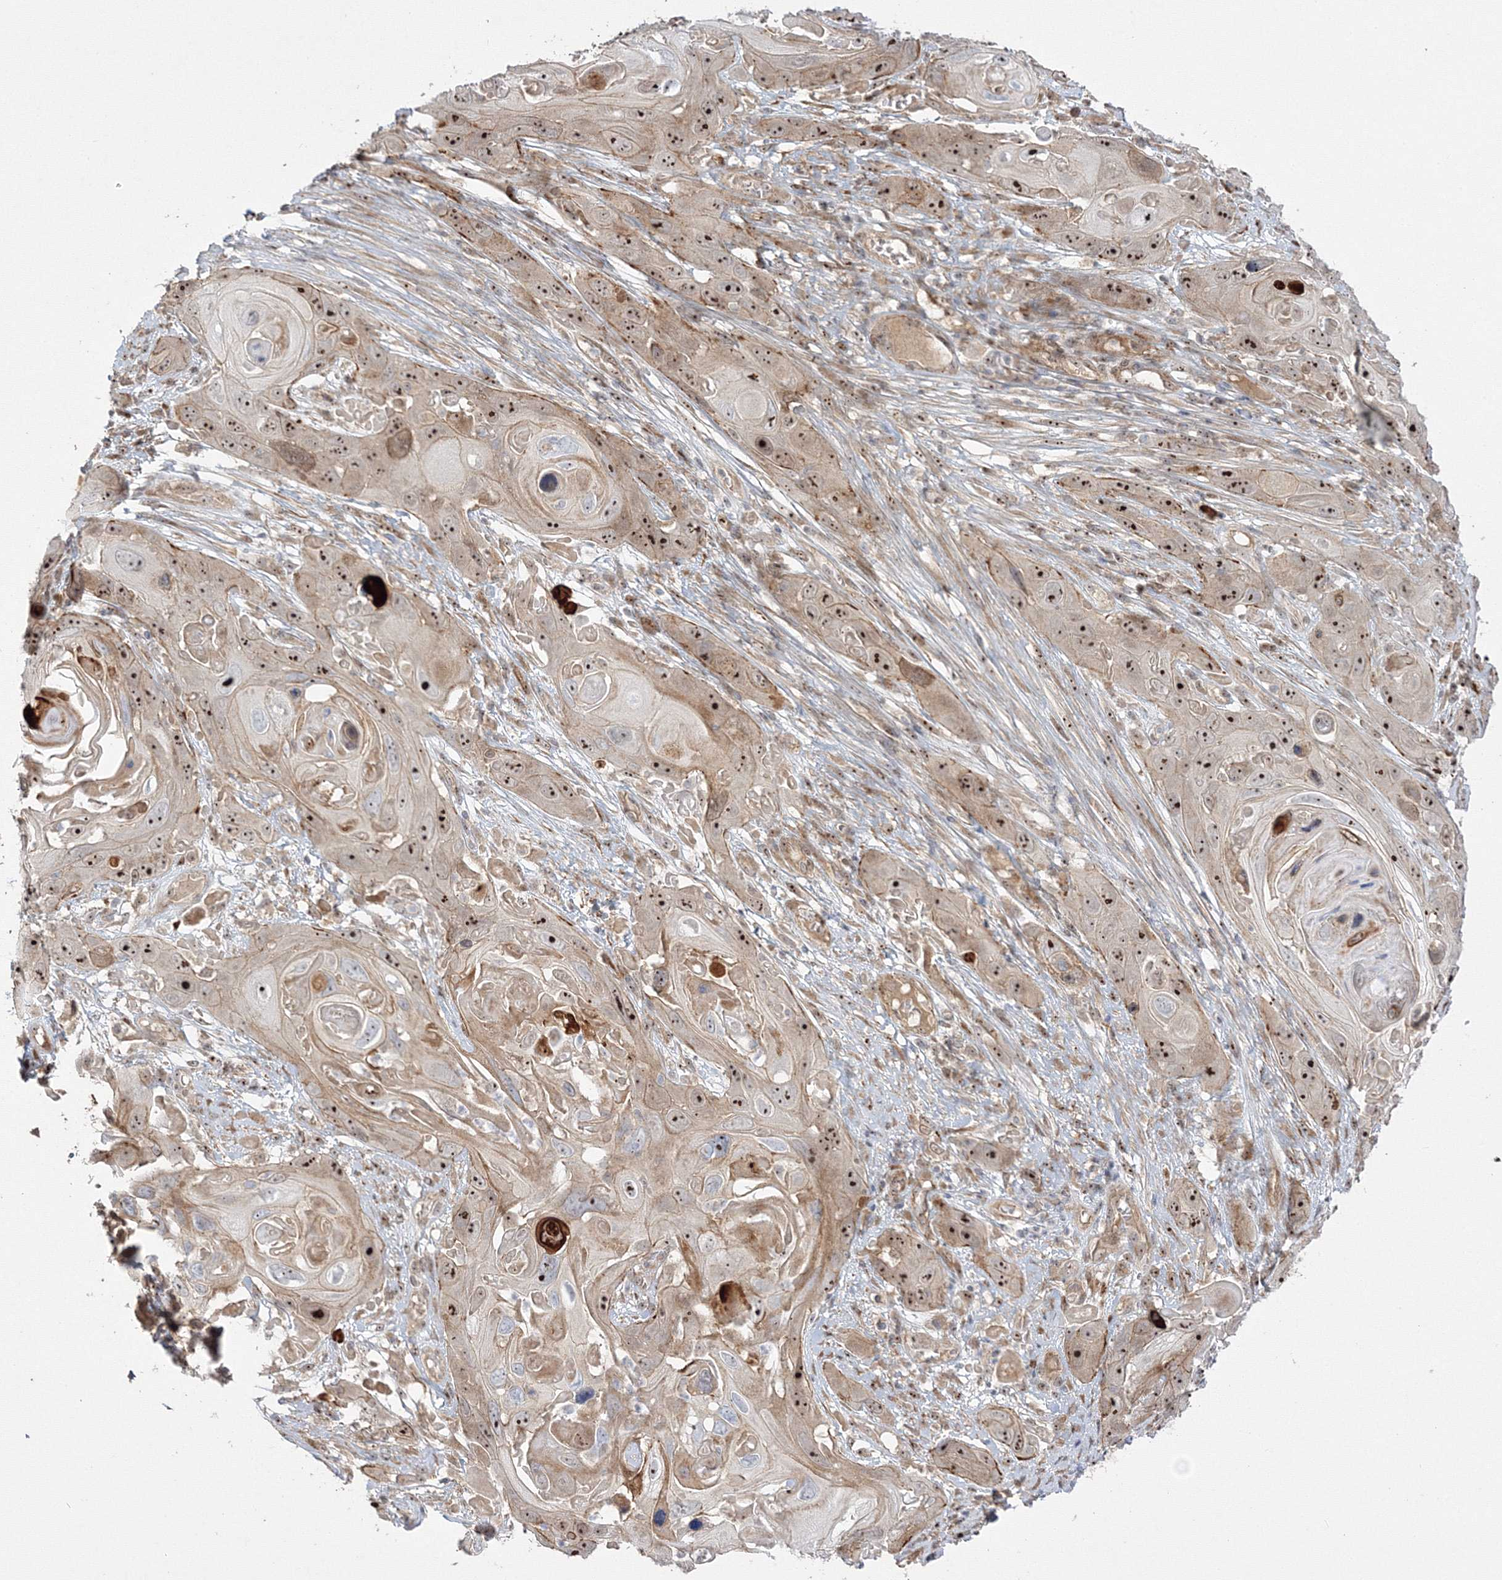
{"staining": {"intensity": "moderate", "quantity": ">75%", "location": "nuclear"}, "tissue": "skin cancer", "cell_type": "Tumor cells", "image_type": "cancer", "snomed": [{"axis": "morphology", "description": "Squamous cell carcinoma, NOS"}, {"axis": "topography", "description": "Skin"}], "caption": "Protein expression analysis of squamous cell carcinoma (skin) displays moderate nuclear positivity in about >75% of tumor cells. (brown staining indicates protein expression, while blue staining denotes nuclei).", "gene": "NPM3", "patient": {"sex": "male", "age": 55}}